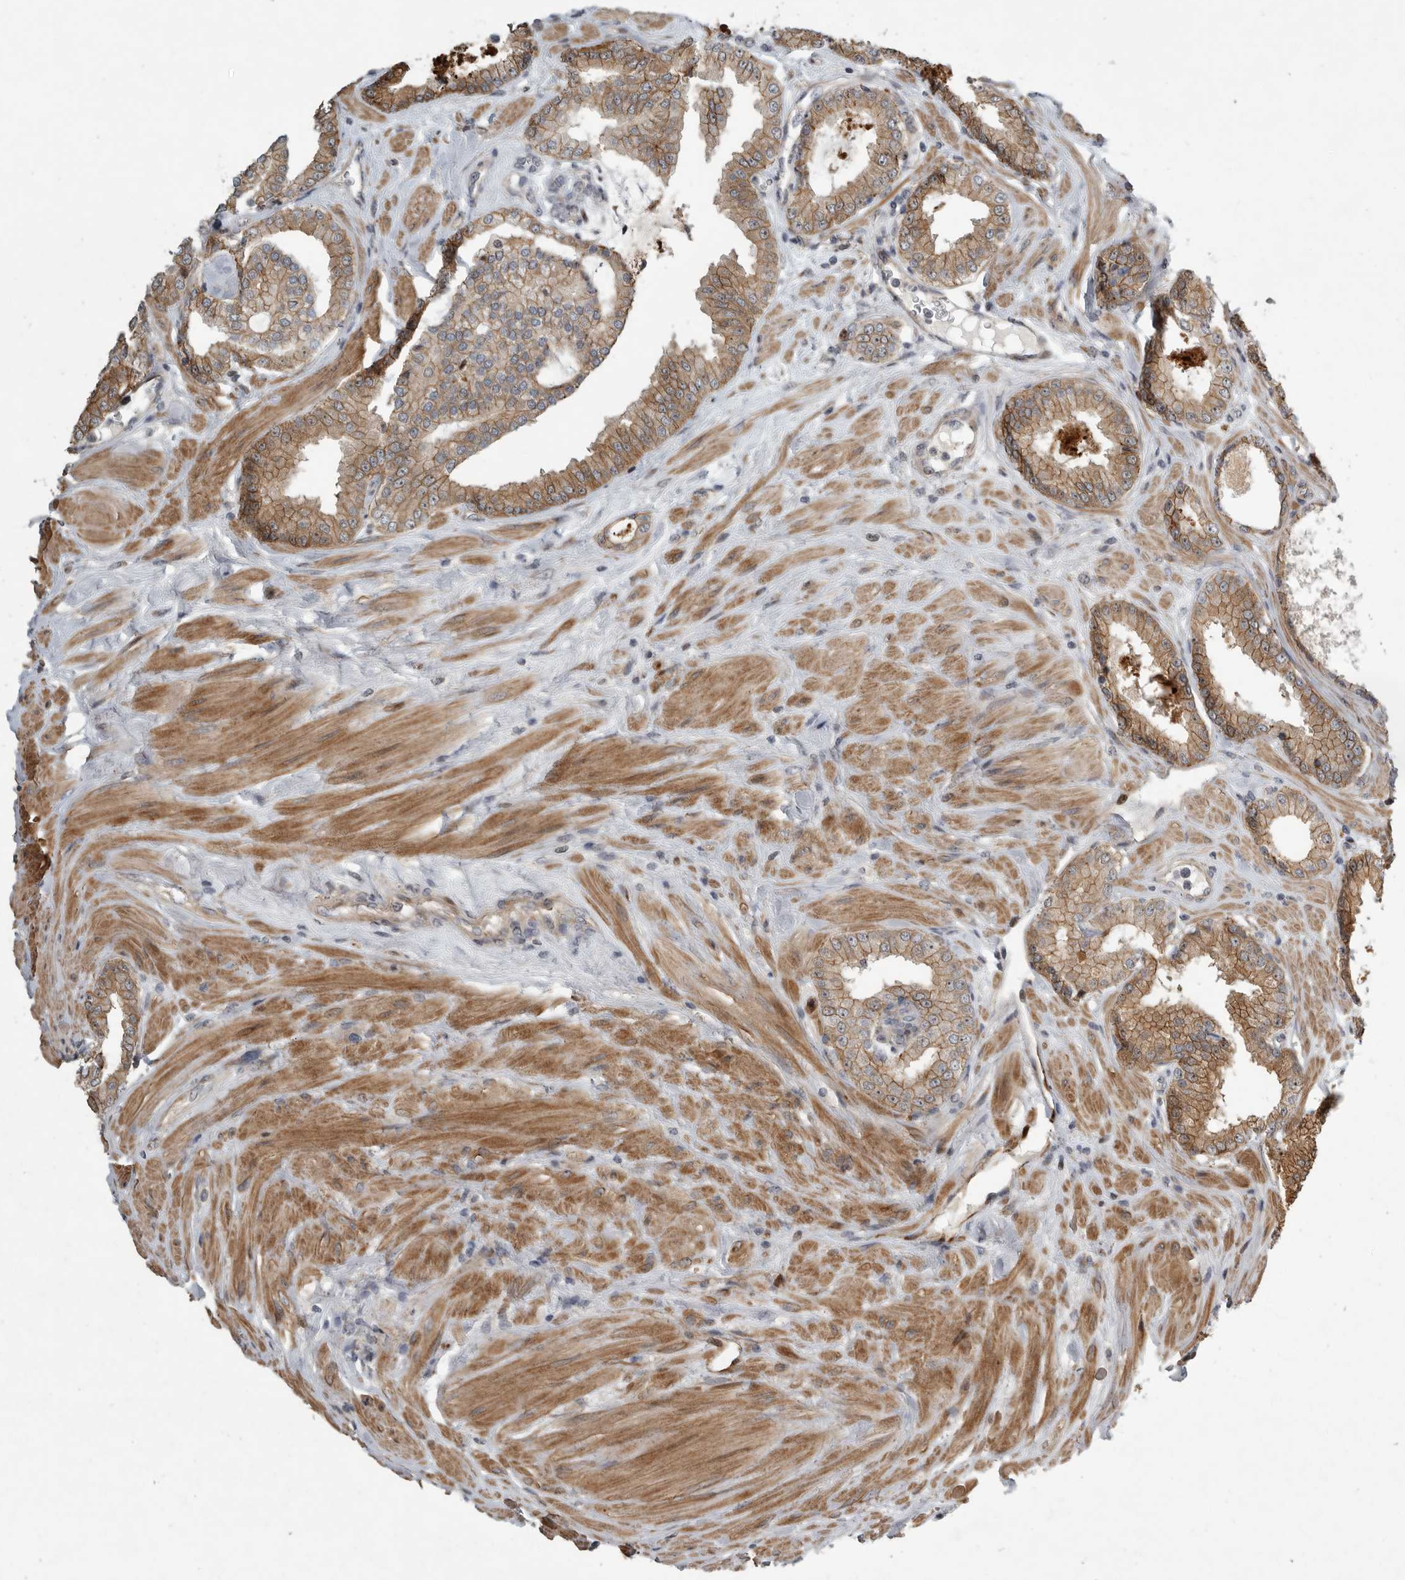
{"staining": {"intensity": "moderate", "quantity": ">75%", "location": "cytoplasmic/membranous"}, "tissue": "prostate cancer", "cell_type": "Tumor cells", "image_type": "cancer", "snomed": [{"axis": "morphology", "description": "Adenocarcinoma, Low grade"}, {"axis": "topography", "description": "Prostate"}], "caption": "DAB (3,3'-diaminobenzidine) immunohistochemical staining of human low-grade adenocarcinoma (prostate) shows moderate cytoplasmic/membranous protein staining in about >75% of tumor cells.", "gene": "MPDZ", "patient": {"sex": "male", "age": 62}}